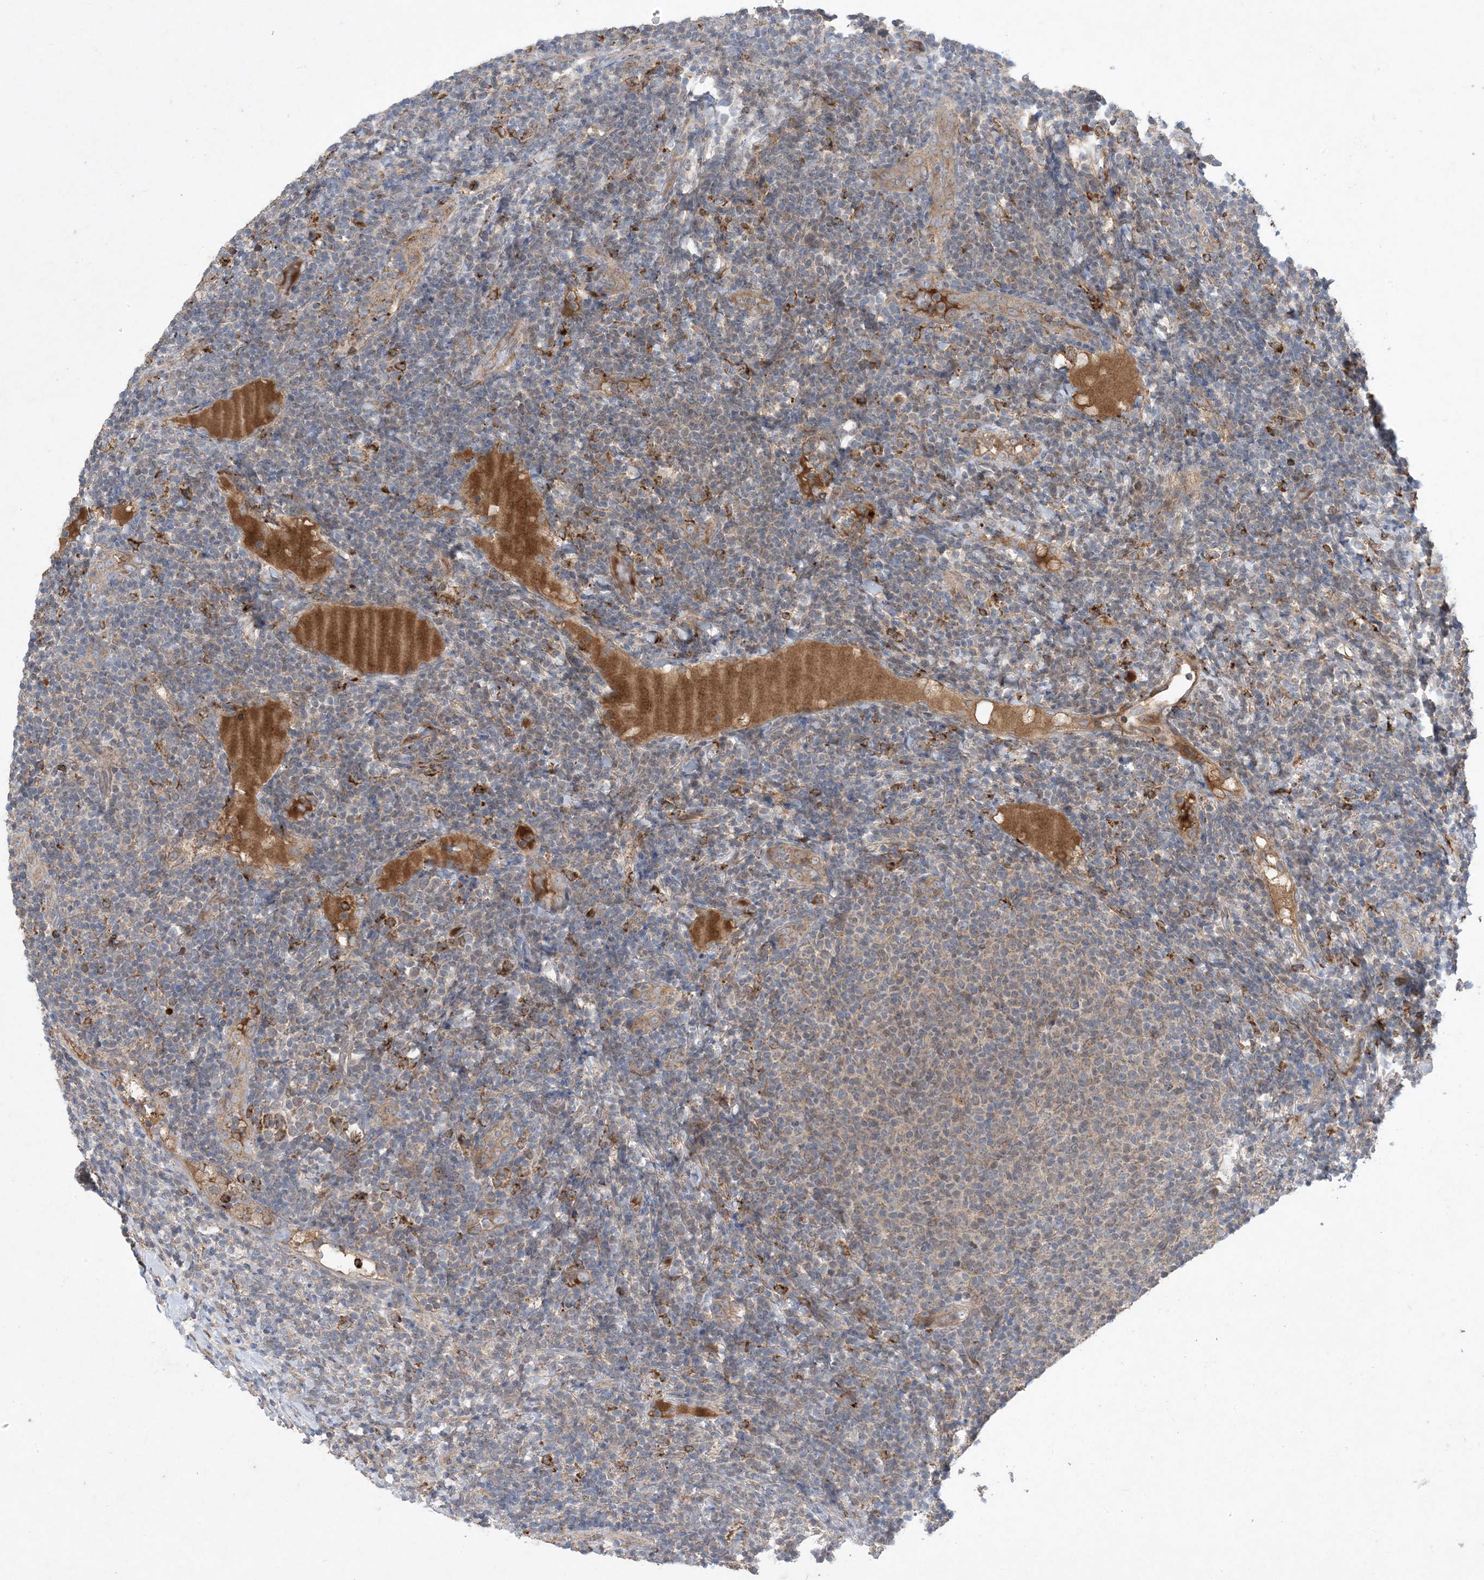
{"staining": {"intensity": "weak", "quantity": "<25%", "location": "cytoplasmic/membranous"}, "tissue": "lymphoma", "cell_type": "Tumor cells", "image_type": "cancer", "snomed": [{"axis": "morphology", "description": "Malignant lymphoma, non-Hodgkin's type, Low grade"}, {"axis": "topography", "description": "Lymph node"}], "caption": "This is an immunohistochemistry (IHC) histopathology image of lymphoma. There is no positivity in tumor cells.", "gene": "MASP2", "patient": {"sex": "male", "age": 66}}